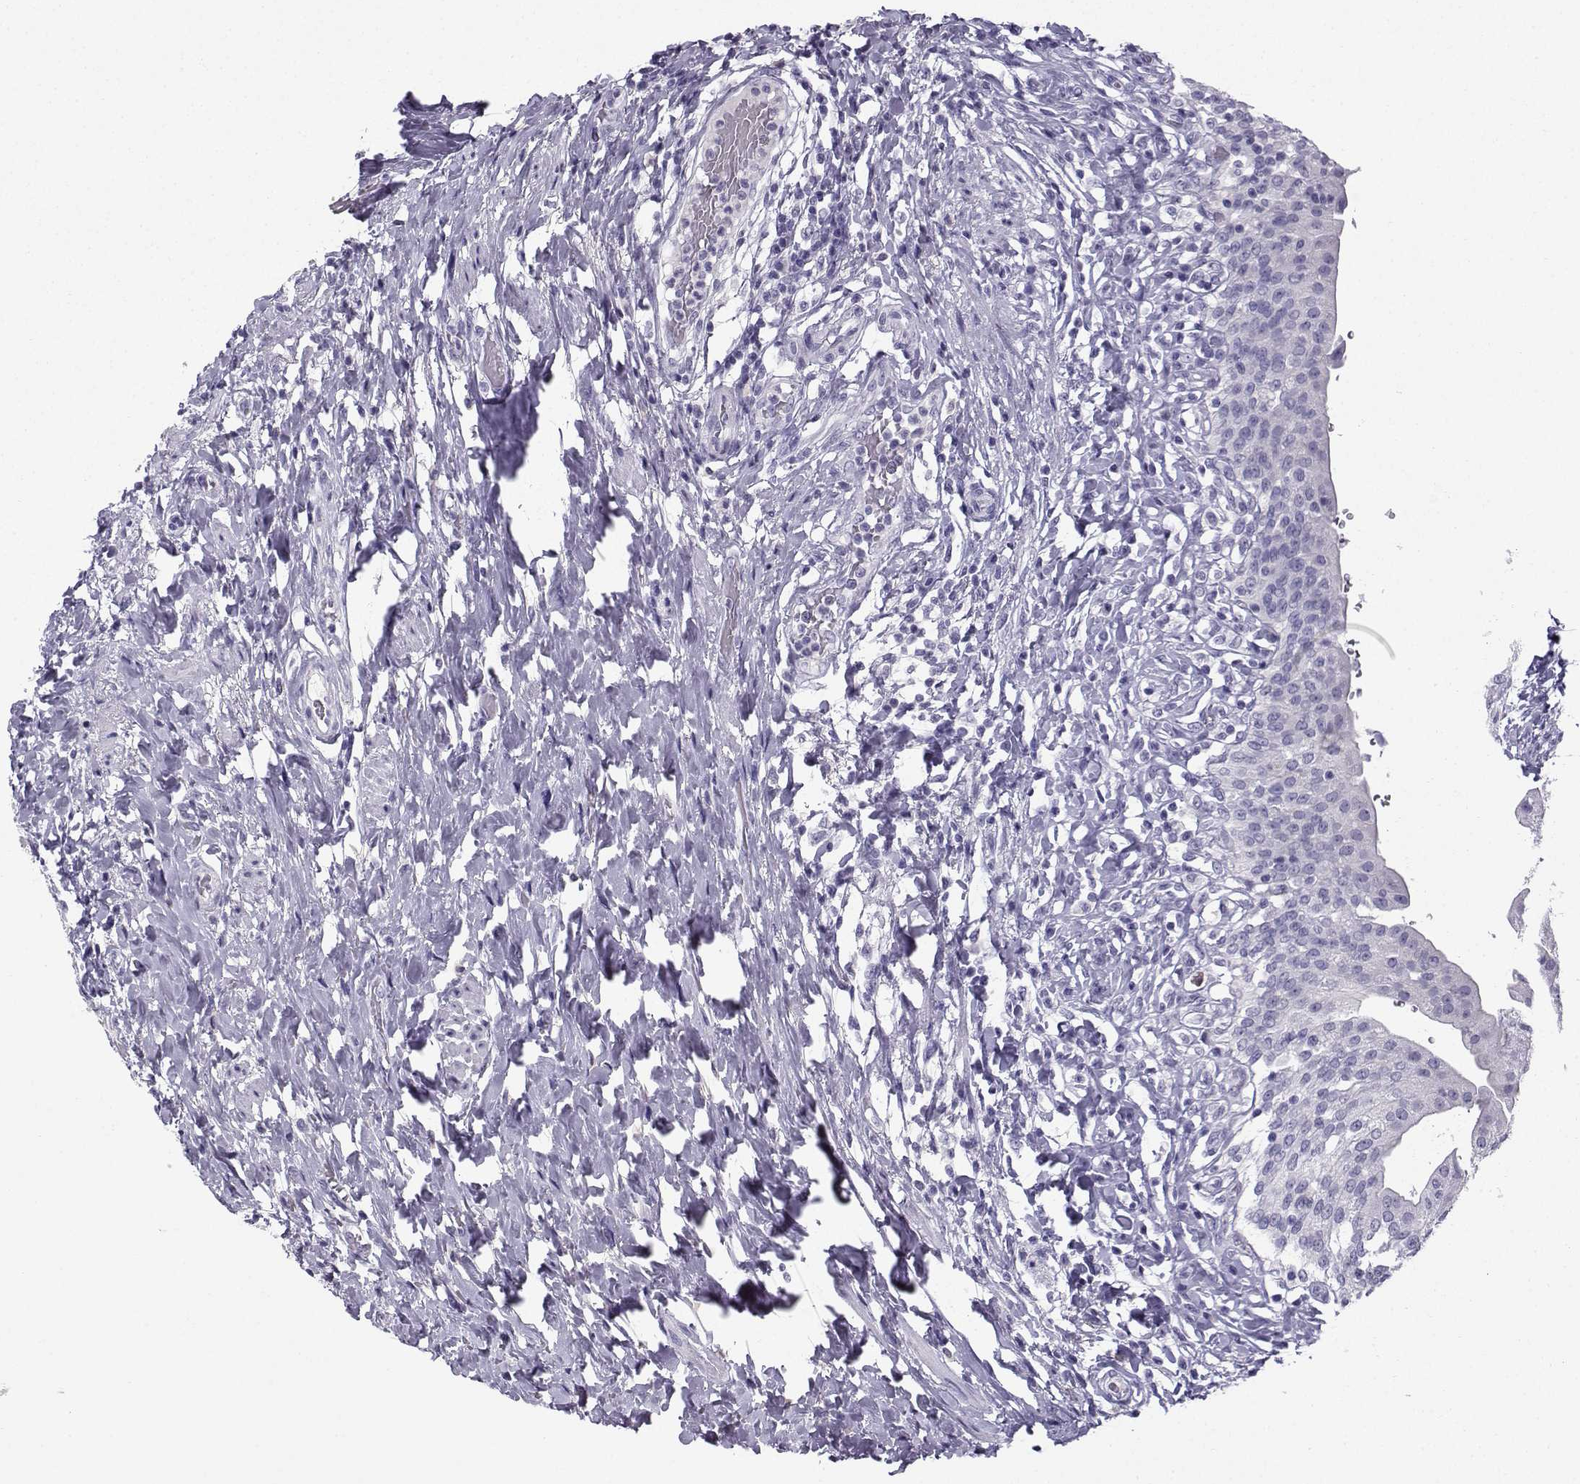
{"staining": {"intensity": "negative", "quantity": "none", "location": "none"}, "tissue": "urinary bladder", "cell_type": "Urothelial cells", "image_type": "normal", "snomed": [{"axis": "morphology", "description": "Normal tissue, NOS"}, {"axis": "morphology", "description": "Inflammation, NOS"}, {"axis": "topography", "description": "Urinary bladder"}], "caption": "The image displays no significant expression in urothelial cells of urinary bladder.", "gene": "ZBTB8B", "patient": {"sex": "male", "age": 64}}